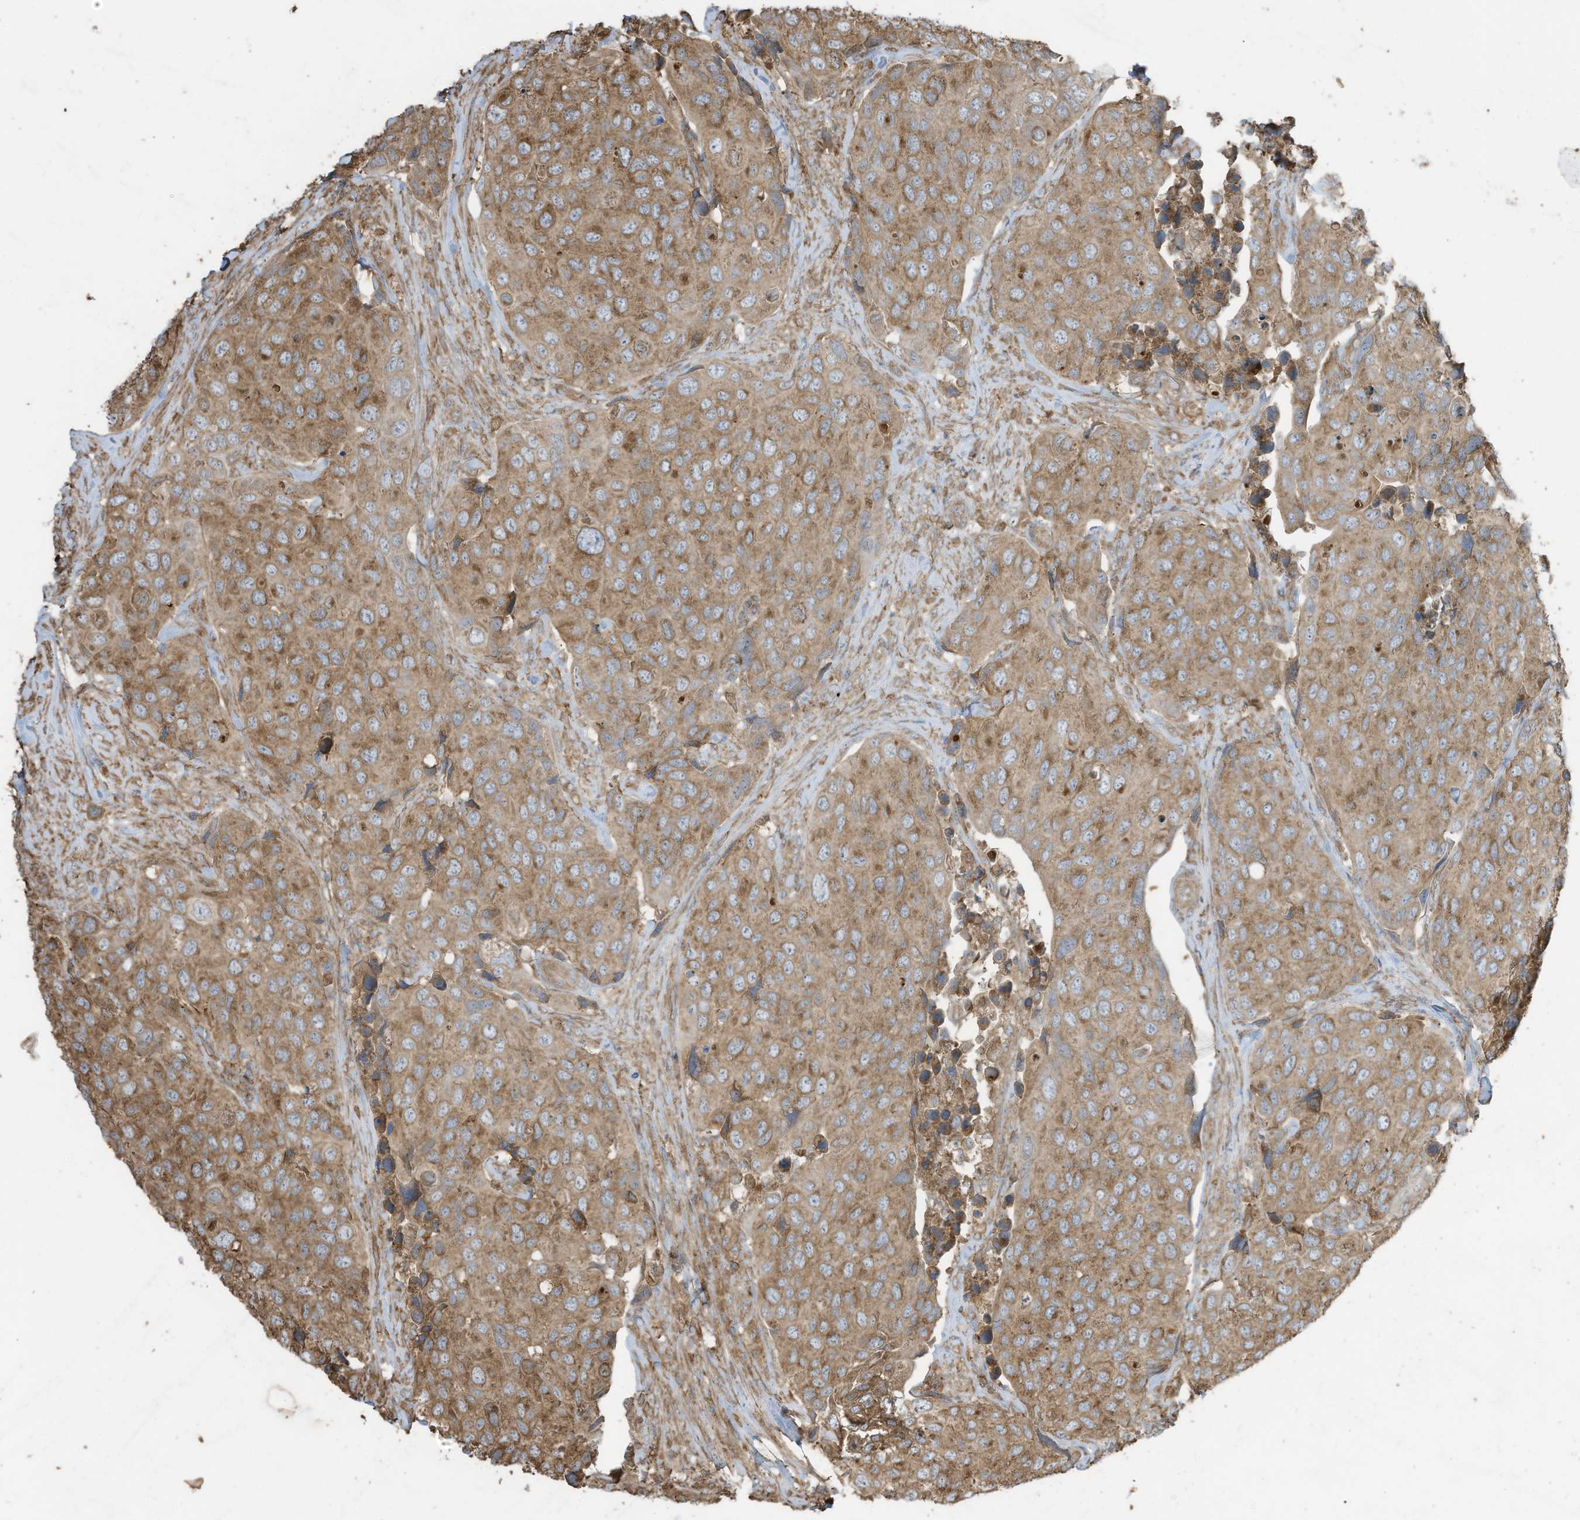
{"staining": {"intensity": "moderate", "quantity": ">75%", "location": "cytoplasmic/membranous"}, "tissue": "urothelial cancer", "cell_type": "Tumor cells", "image_type": "cancer", "snomed": [{"axis": "morphology", "description": "Urothelial carcinoma, High grade"}, {"axis": "topography", "description": "Urinary bladder"}], "caption": "Immunohistochemistry staining of high-grade urothelial carcinoma, which reveals medium levels of moderate cytoplasmic/membranous staining in approximately >75% of tumor cells indicating moderate cytoplasmic/membranous protein expression. The staining was performed using DAB (3,3'-diaminobenzidine) (brown) for protein detection and nuclei were counterstained in hematoxylin (blue).", "gene": "CGAS", "patient": {"sex": "male", "age": 74}}